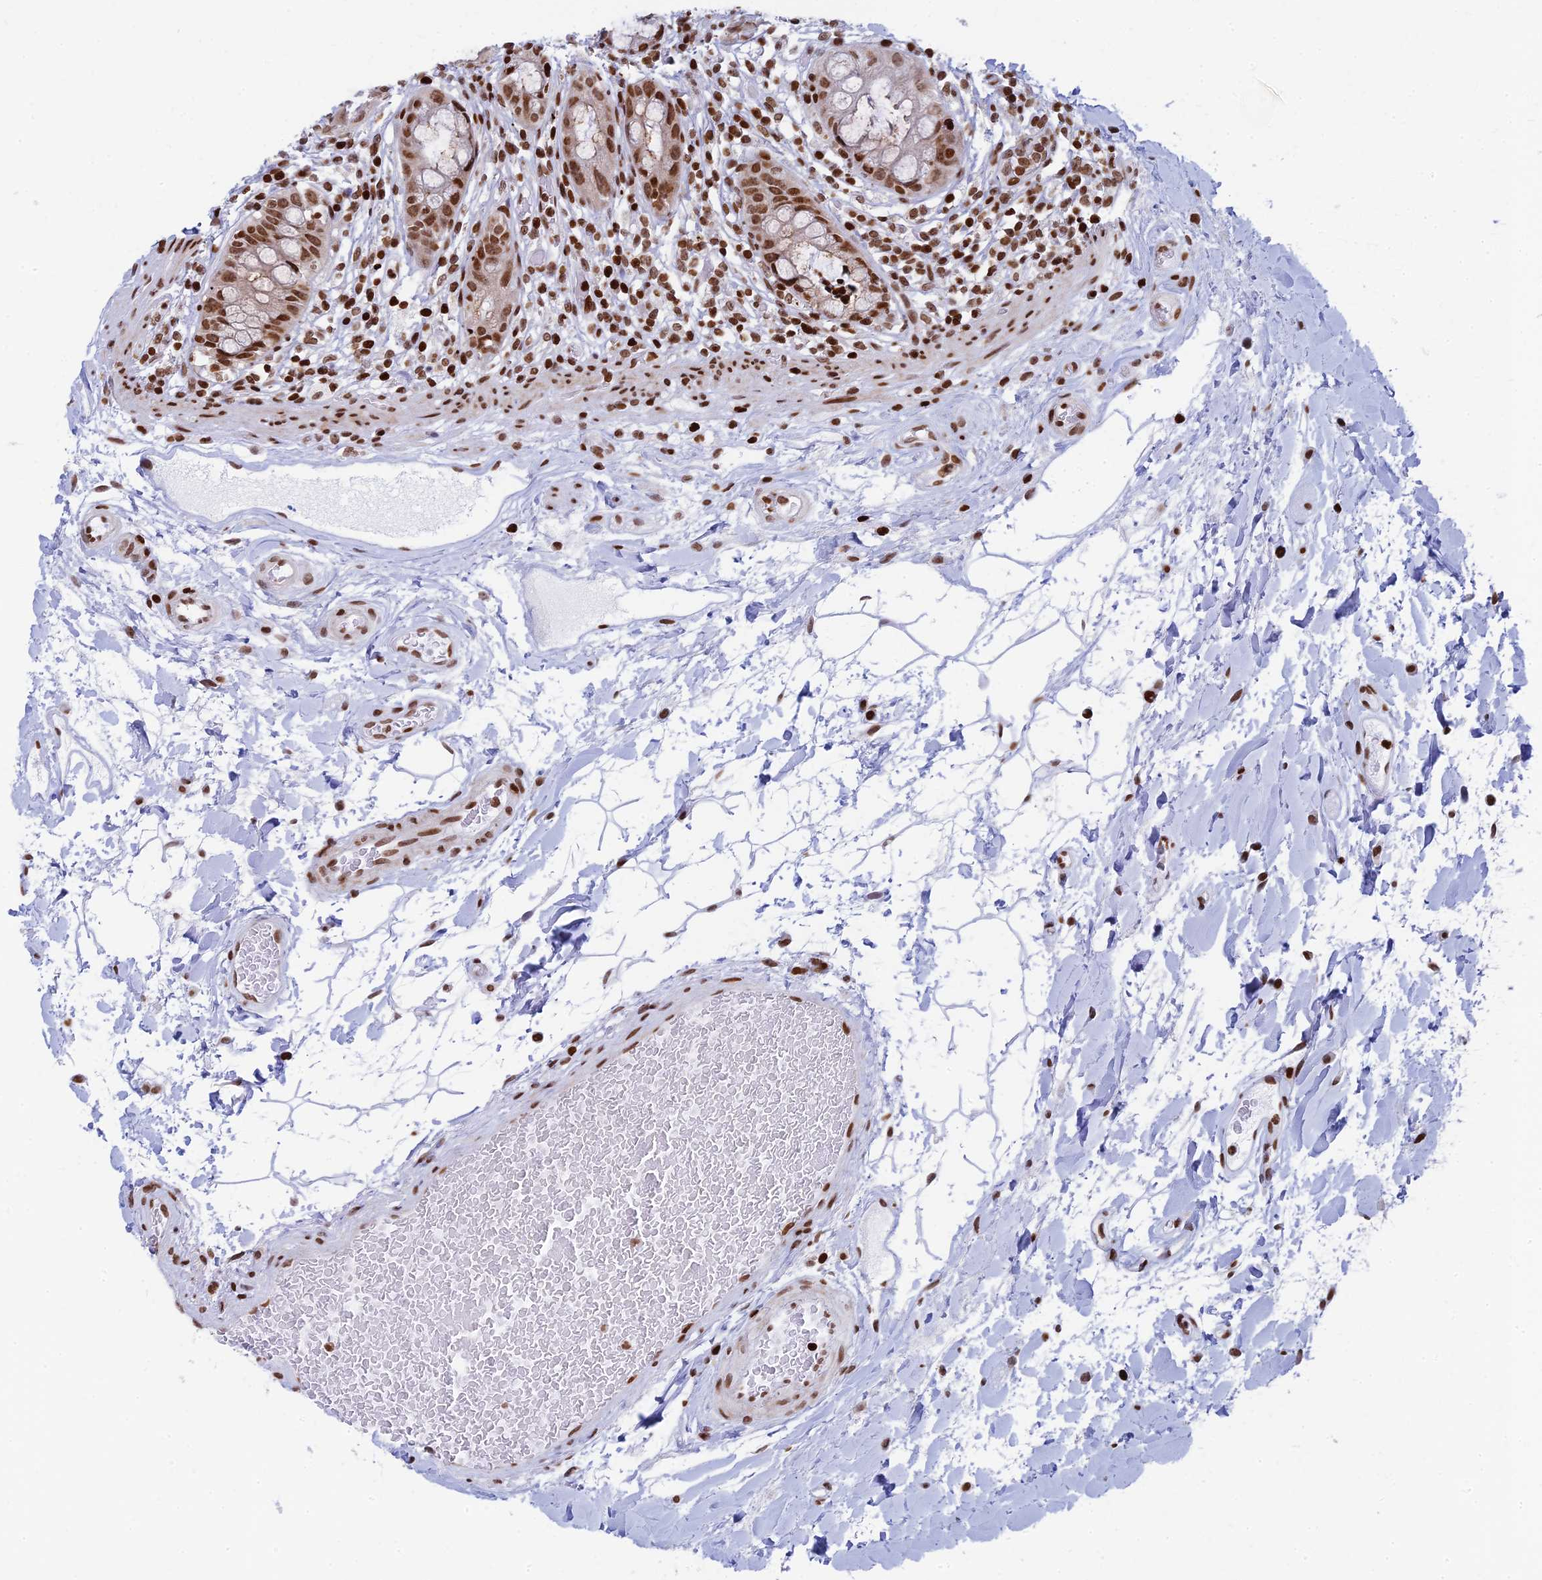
{"staining": {"intensity": "strong", "quantity": ">75%", "location": "nuclear"}, "tissue": "rectum", "cell_type": "Glandular cells", "image_type": "normal", "snomed": [{"axis": "morphology", "description": "Normal tissue, NOS"}, {"axis": "topography", "description": "Rectum"}], "caption": "Protein expression analysis of unremarkable human rectum reveals strong nuclear positivity in approximately >75% of glandular cells. The protein of interest is shown in brown color, while the nuclei are stained blue.", "gene": "RPAP1", "patient": {"sex": "female", "age": 57}}